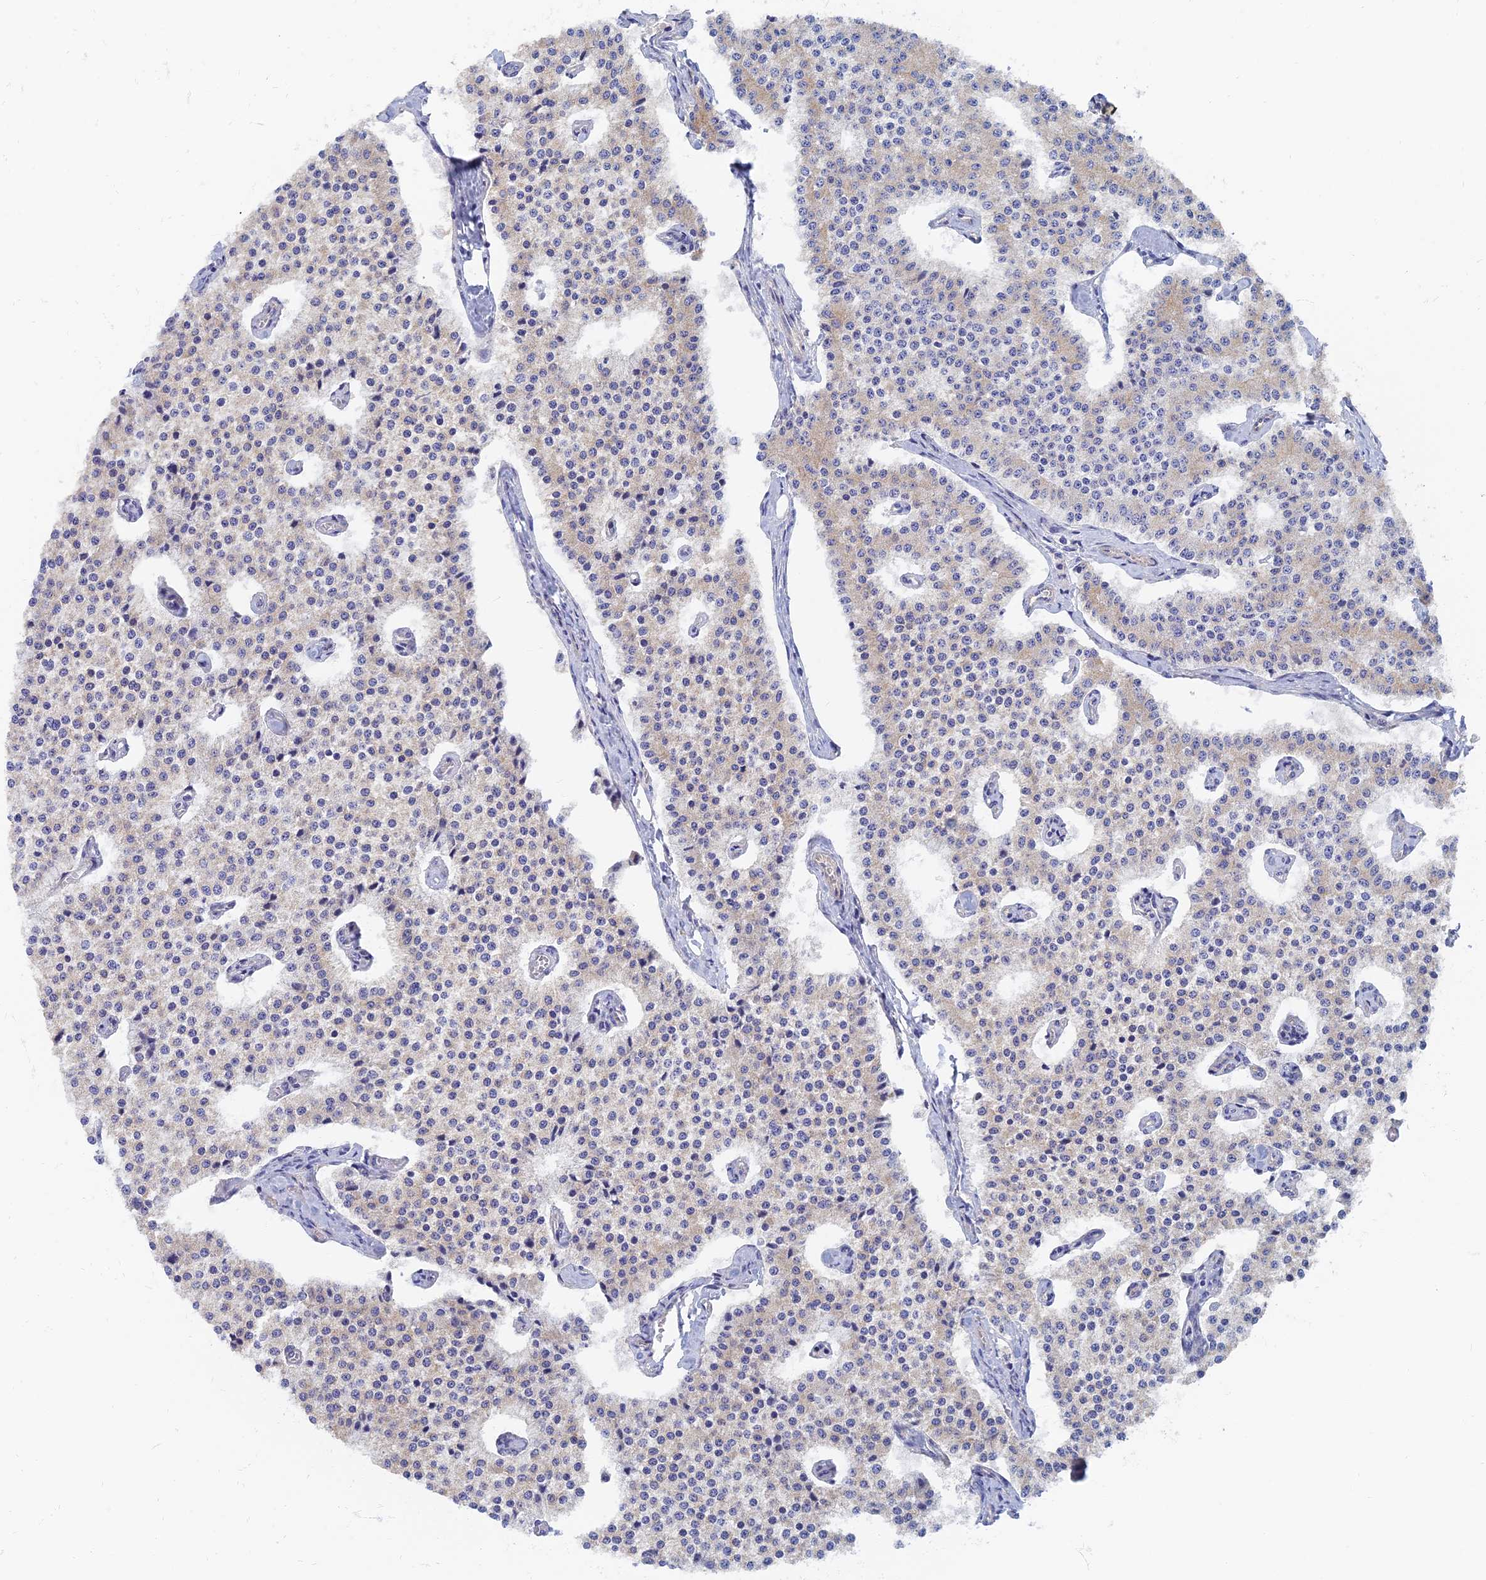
{"staining": {"intensity": "negative", "quantity": "none", "location": "none"}, "tissue": "carcinoid", "cell_type": "Tumor cells", "image_type": "cancer", "snomed": [{"axis": "morphology", "description": "Carcinoid, malignant, NOS"}, {"axis": "topography", "description": "Colon"}], "caption": "DAB immunohistochemical staining of human carcinoid demonstrates no significant staining in tumor cells.", "gene": "TMEM44", "patient": {"sex": "female", "age": 52}}